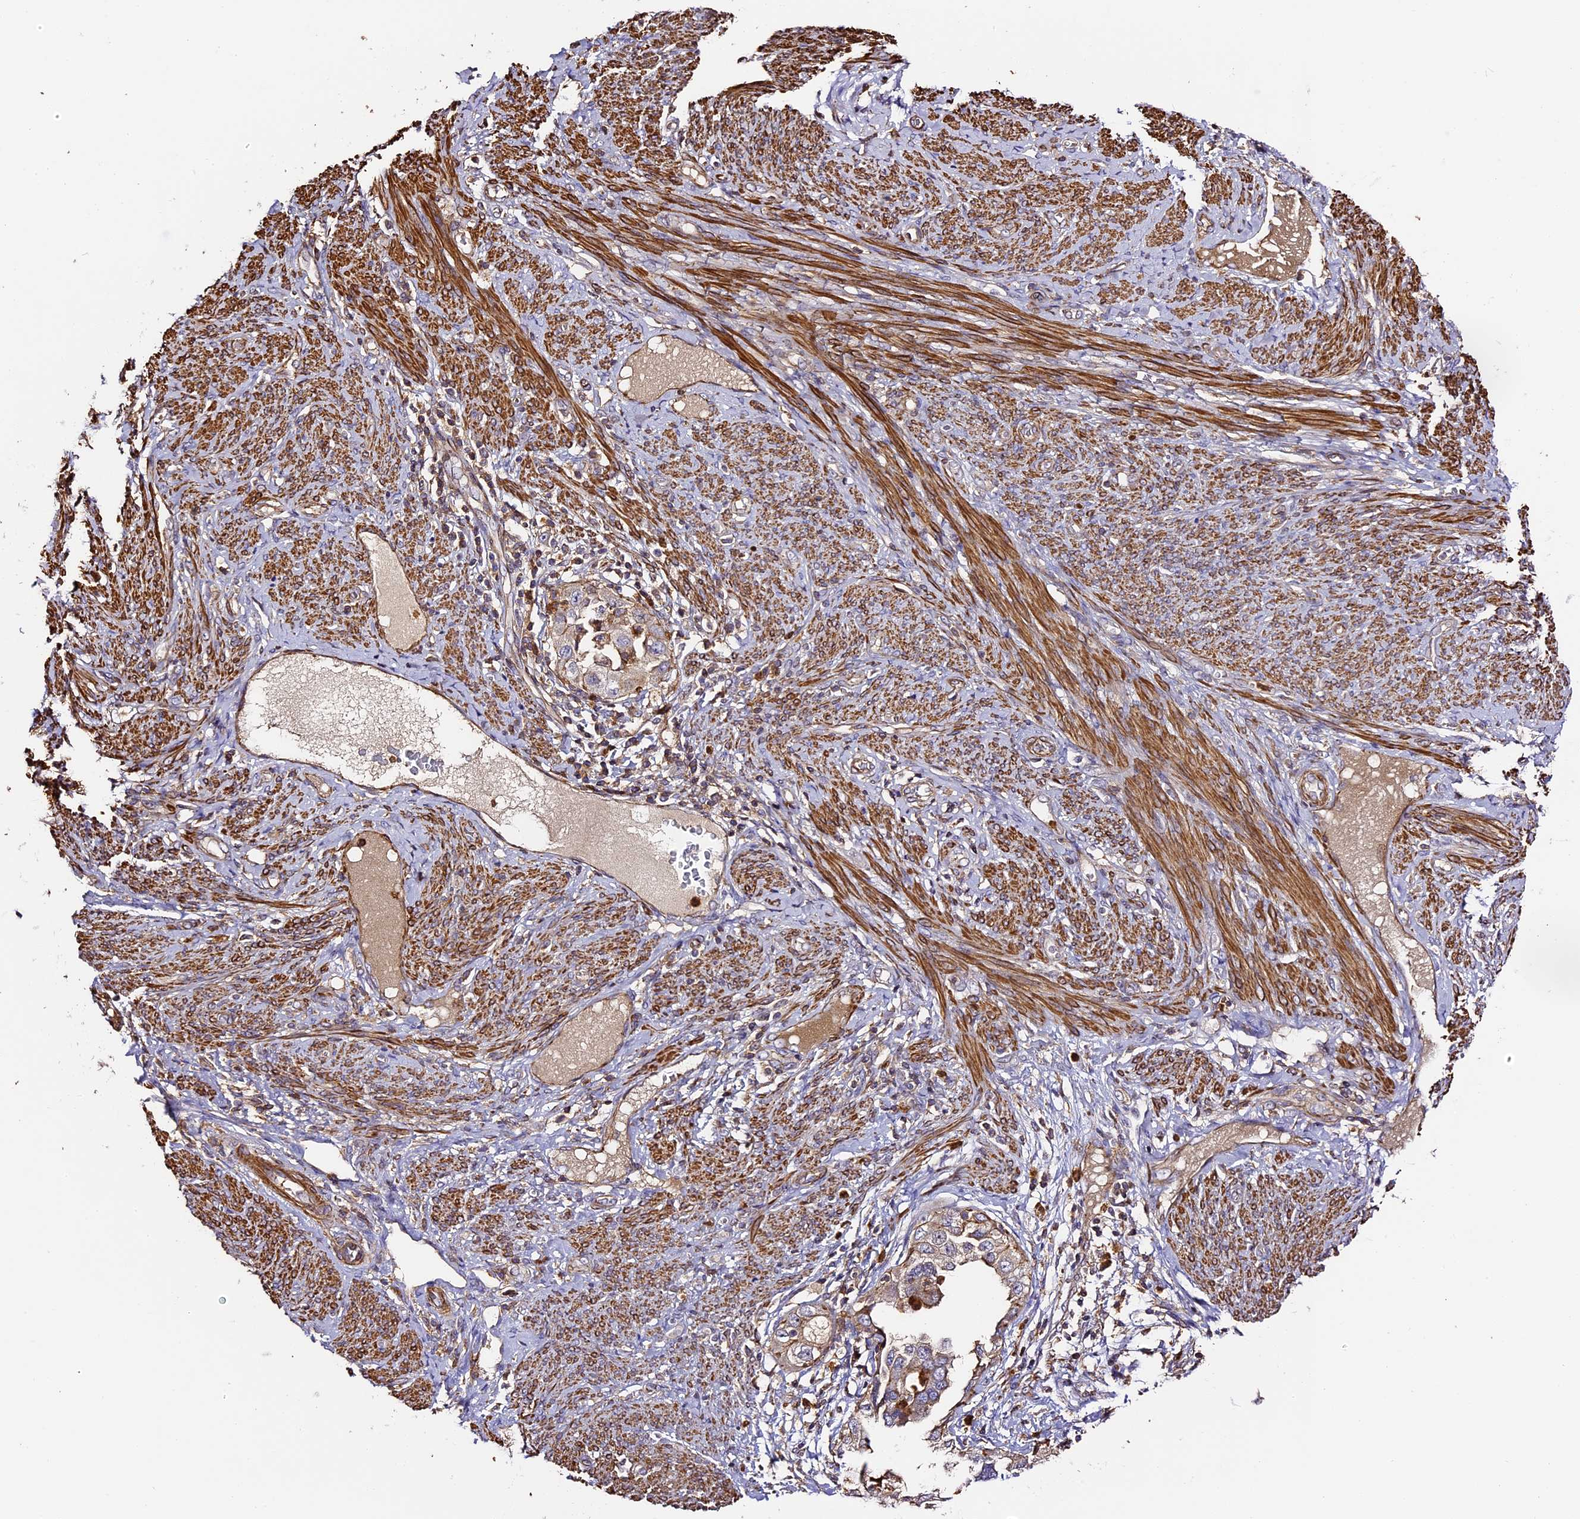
{"staining": {"intensity": "weak", "quantity": ">75%", "location": "cytoplasmic/membranous"}, "tissue": "endometrial cancer", "cell_type": "Tumor cells", "image_type": "cancer", "snomed": [{"axis": "morphology", "description": "Adenocarcinoma, NOS"}, {"axis": "topography", "description": "Endometrium"}], "caption": "Immunohistochemistry (IHC) image of endometrial cancer (adenocarcinoma) stained for a protein (brown), which exhibits low levels of weak cytoplasmic/membranous expression in approximately >75% of tumor cells.", "gene": "RAPSN", "patient": {"sex": "female", "age": 85}}